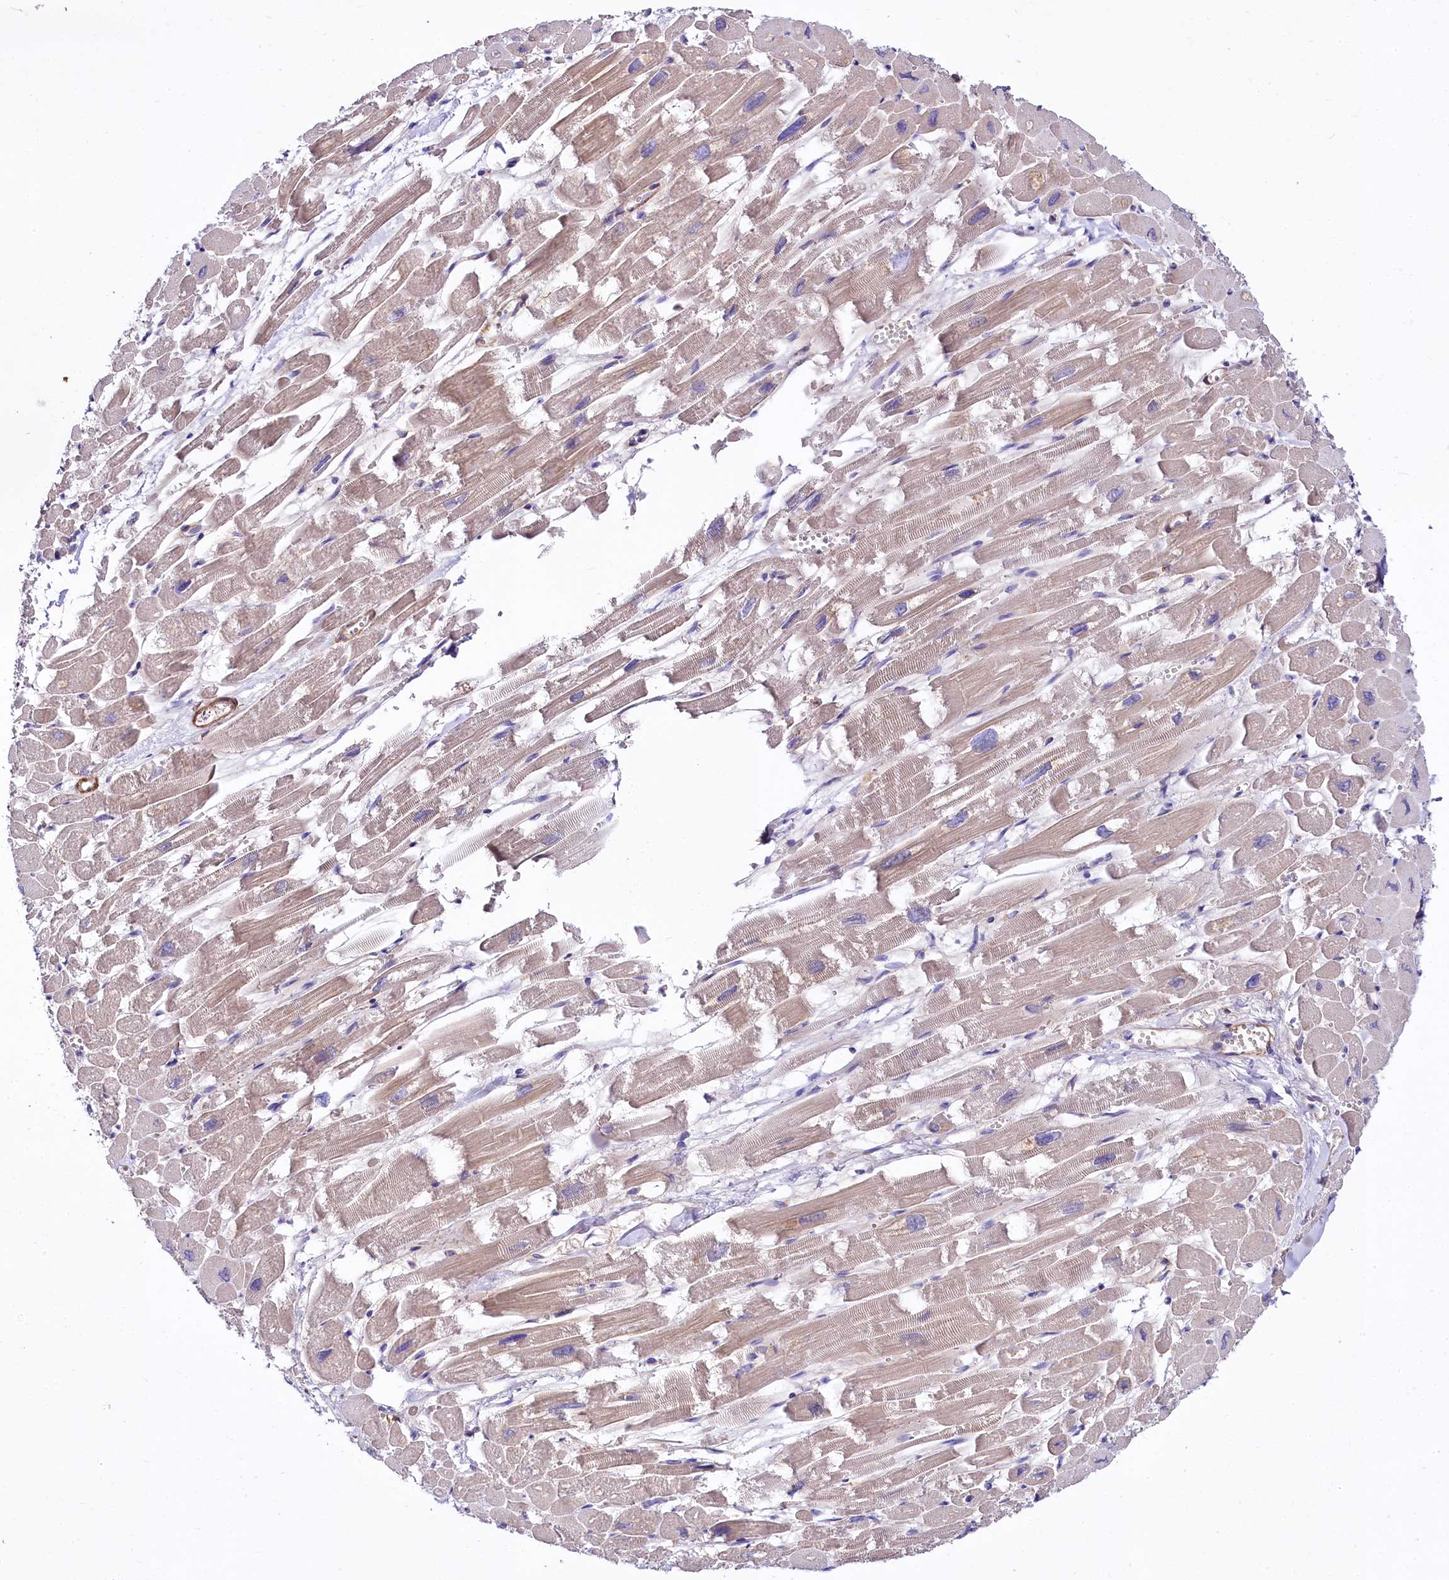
{"staining": {"intensity": "weak", "quantity": ">75%", "location": "cytoplasmic/membranous"}, "tissue": "heart muscle", "cell_type": "Cardiomyocytes", "image_type": "normal", "snomed": [{"axis": "morphology", "description": "Normal tissue, NOS"}, {"axis": "topography", "description": "Heart"}], "caption": "Unremarkable heart muscle demonstrates weak cytoplasmic/membranous positivity in approximately >75% of cardiomyocytes.", "gene": "FCHSD2", "patient": {"sex": "male", "age": 54}}